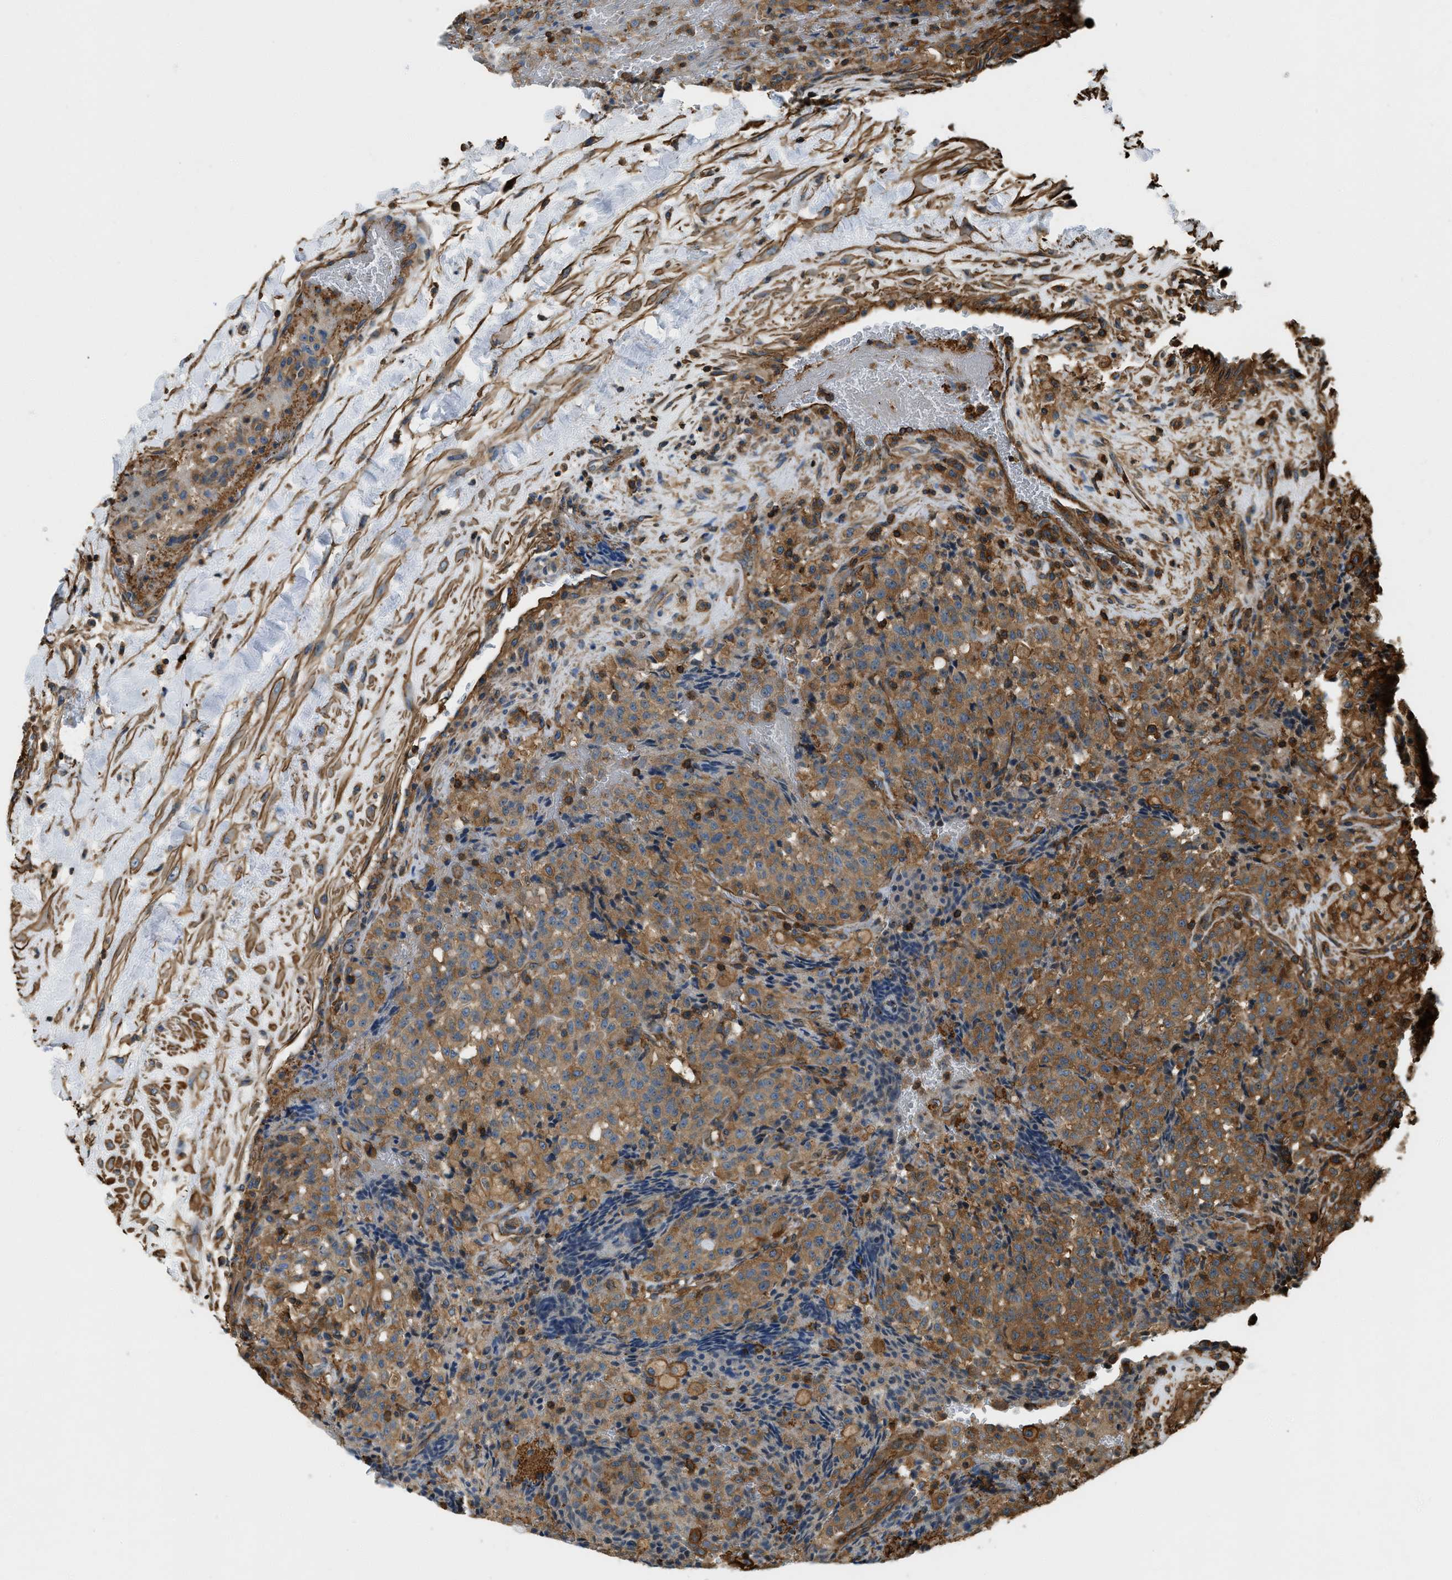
{"staining": {"intensity": "moderate", "quantity": ">75%", "location": "cytoplasmic/membranous"}, "tissue": "testis cancer", "cell_type": "Tumor cells", "image_type": "cancer", "snomed": [{"axis": "morphology", "description": "Seminoma, NOS"}, {"axis": "topography", "description": "Testis"}], "caption": "Protein expression analysis of human testis cancer (seminoma) reveals moderate cytoplasmic/membranous positivity in approximately >75% of tumor cells.", "gene": "YARS1", "patient": {"sex": "male", "age": 59}}